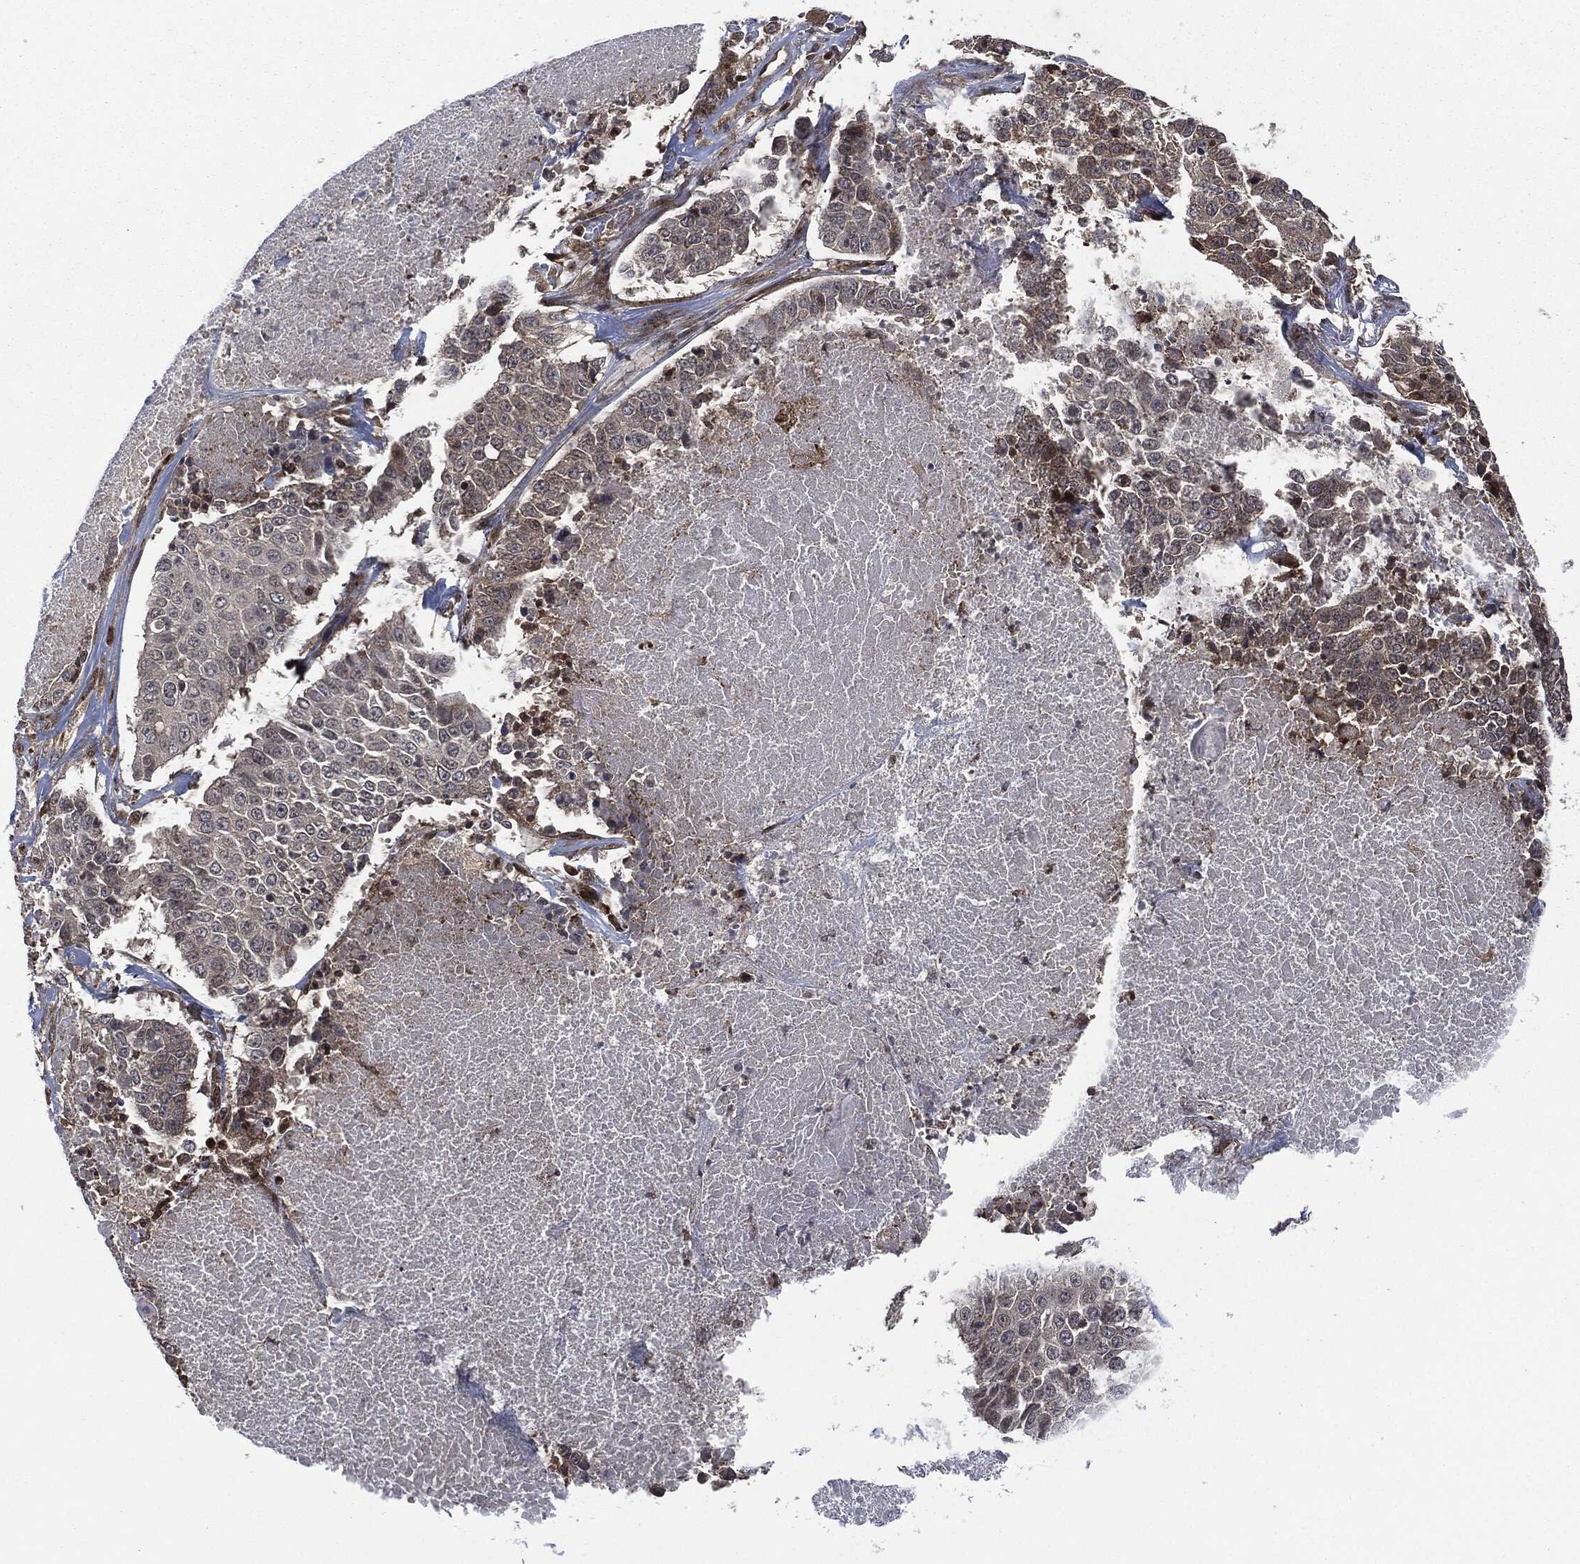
{"staining": {"intensity": "negative", "quantity": "none", "location": "none"}, "tissue": "lung cancer", "cell_type": "Tumor cells", "image_type": "cancer", "snomed": [{"axis": "morphology", "description": "Squamous cell carcinoma, NOS"}, {"axis": "topography", "description": "Lung"}], "caption": "This is a photomicrograph of immunohistochemistry (IHC) staining of lung cancer, which shows no positivity in tumor cells. (DAB IHC with hematoxylin counter stain).", "gene": "HRAS", "patient": {"sex": "male", "age": 64}}